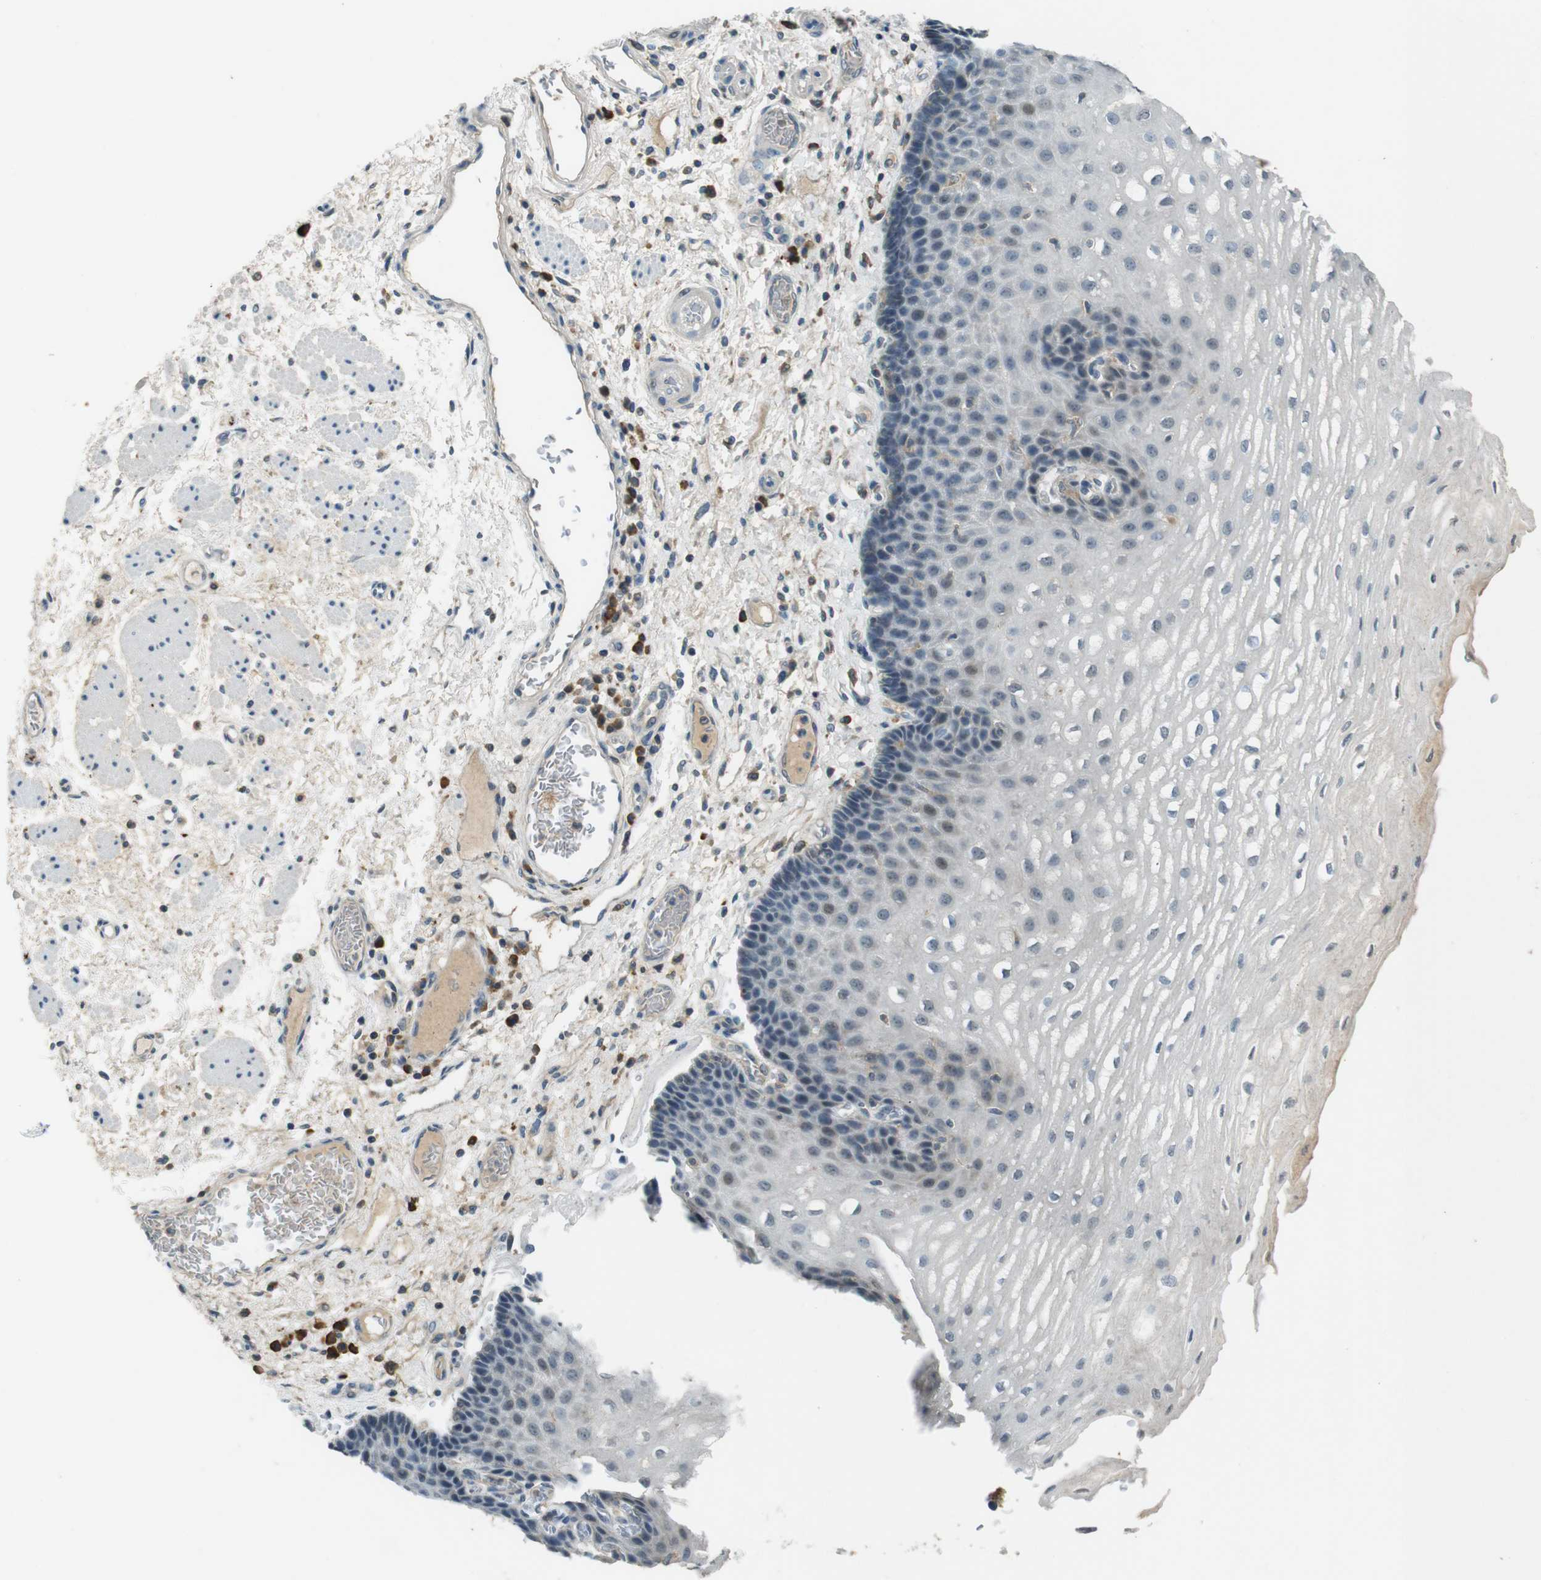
{"staining": {"intensity": "negative", "quantity": "none", "location": "none"}, "tissue": "esophagus", "cell_type": "Squamous epithelial cells", "image_type": "normal", "snomed": [{"axis": "morphology", "description": "Normal tissue, NOS"}, {"axis": "topography", "description": "Esophagus"}], "caption": "Squamous epithelial cells are negative for brown protein staining in unremarkable esophagus. (Stains: DAB (3,3'-diaminobenzidine) immunohistochemistry (IHC) with hematoxylin counter stain, Microscopy: brightfield microscopy at high magnification).", "gene": "MAGI2", "patient": {"sex": "male", "age": 54}}